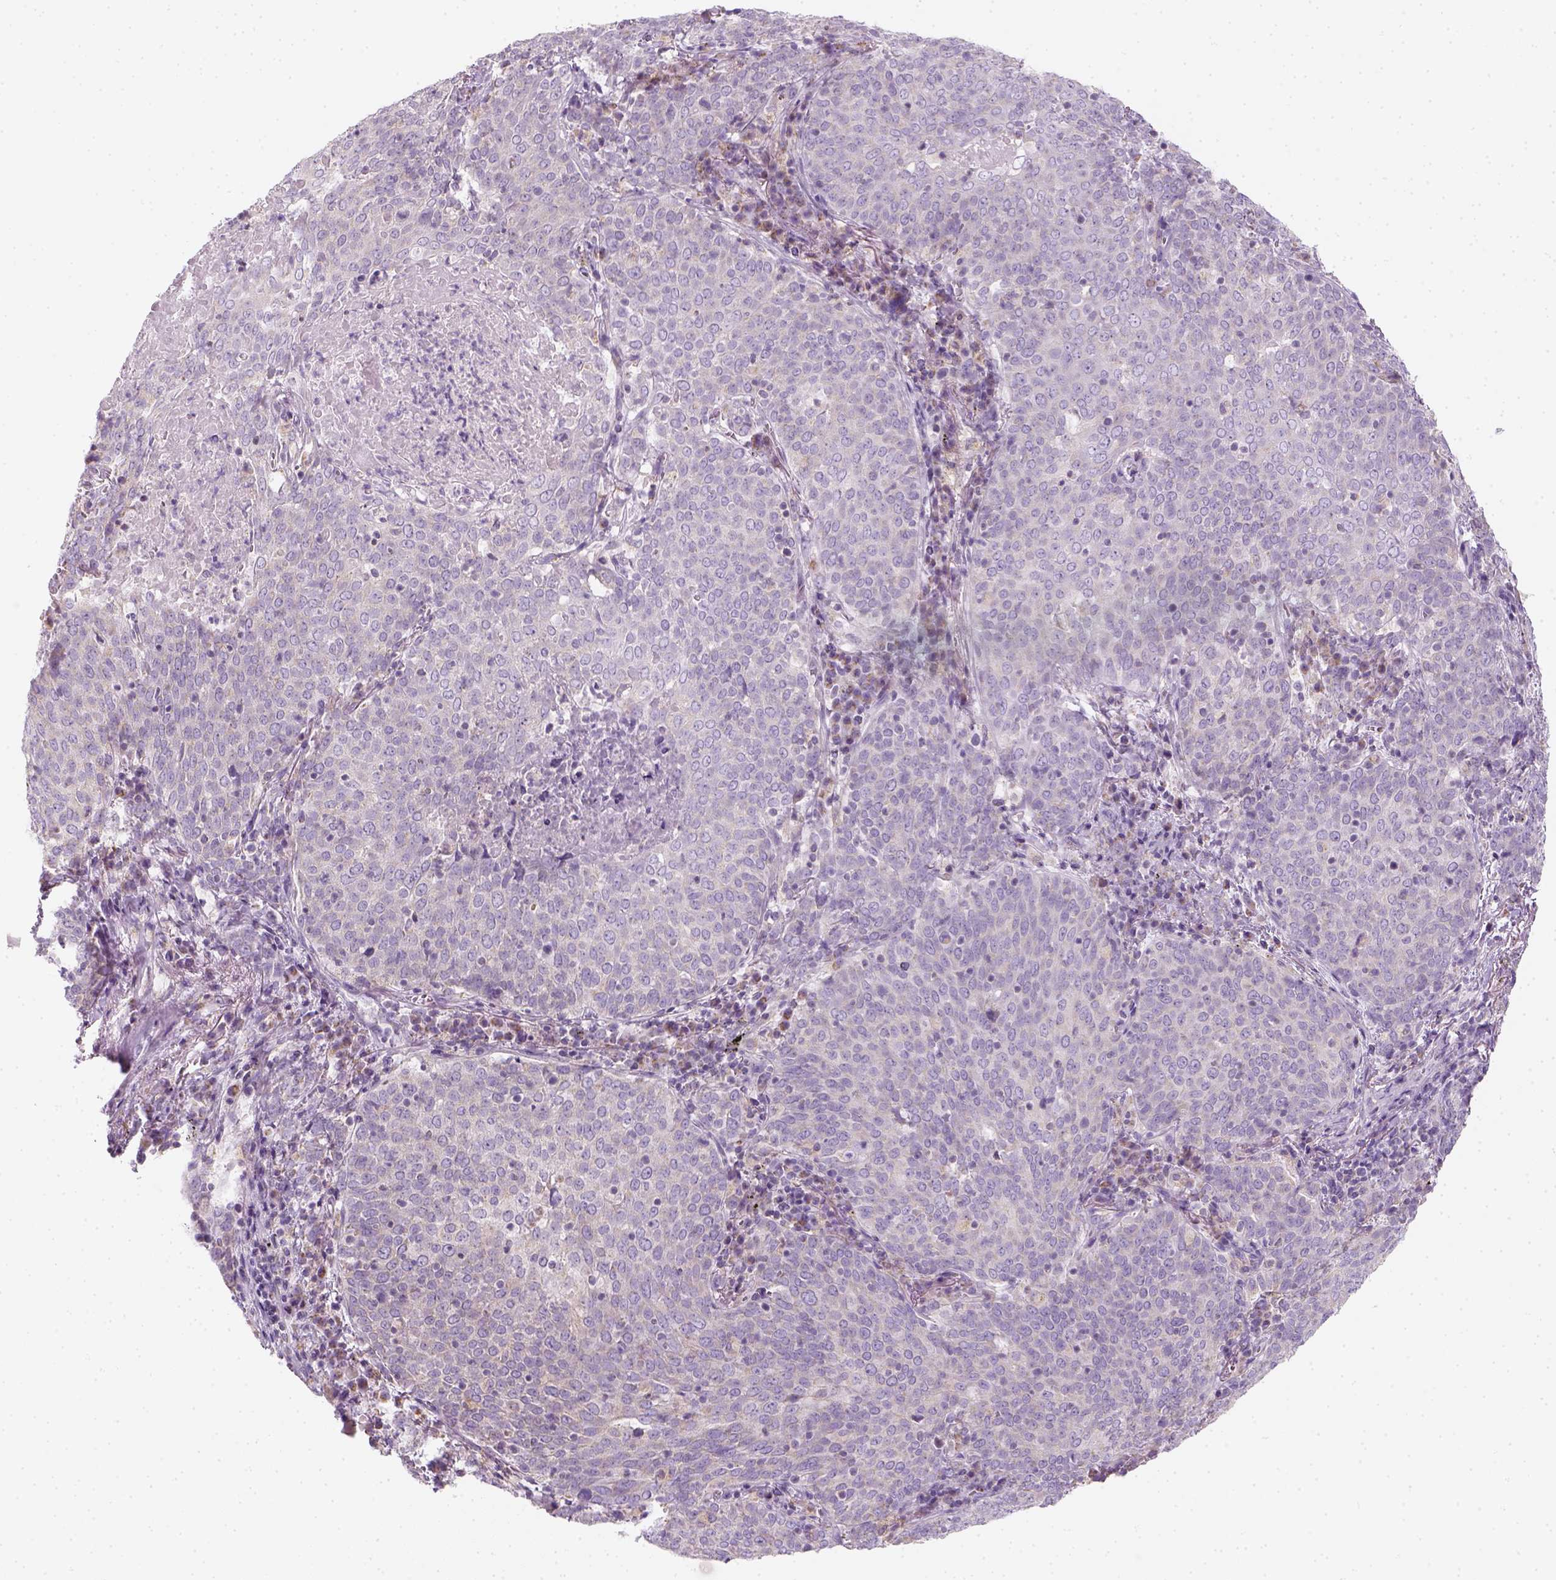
{"staining": {"intensity": "negative", "quantity": "none", "location": "none"}, "tissue": "lung cancer", "cell_type": "Tumor cells", "image_type": "cancer", "snomed": [{"axis": "morphology", "description": "Squamous cell carcinoma, NOS"}, {"axis": "topography", "description": "Lung"}], "caption": "DAB (3,3'-diaminobenzidine) immunohistochemical staining of squamous cell carcinoma (lung) displays no significant expression in tumor cells.", "gene": "AWAT2", "patient": {"sex": "male", "age": 82}}